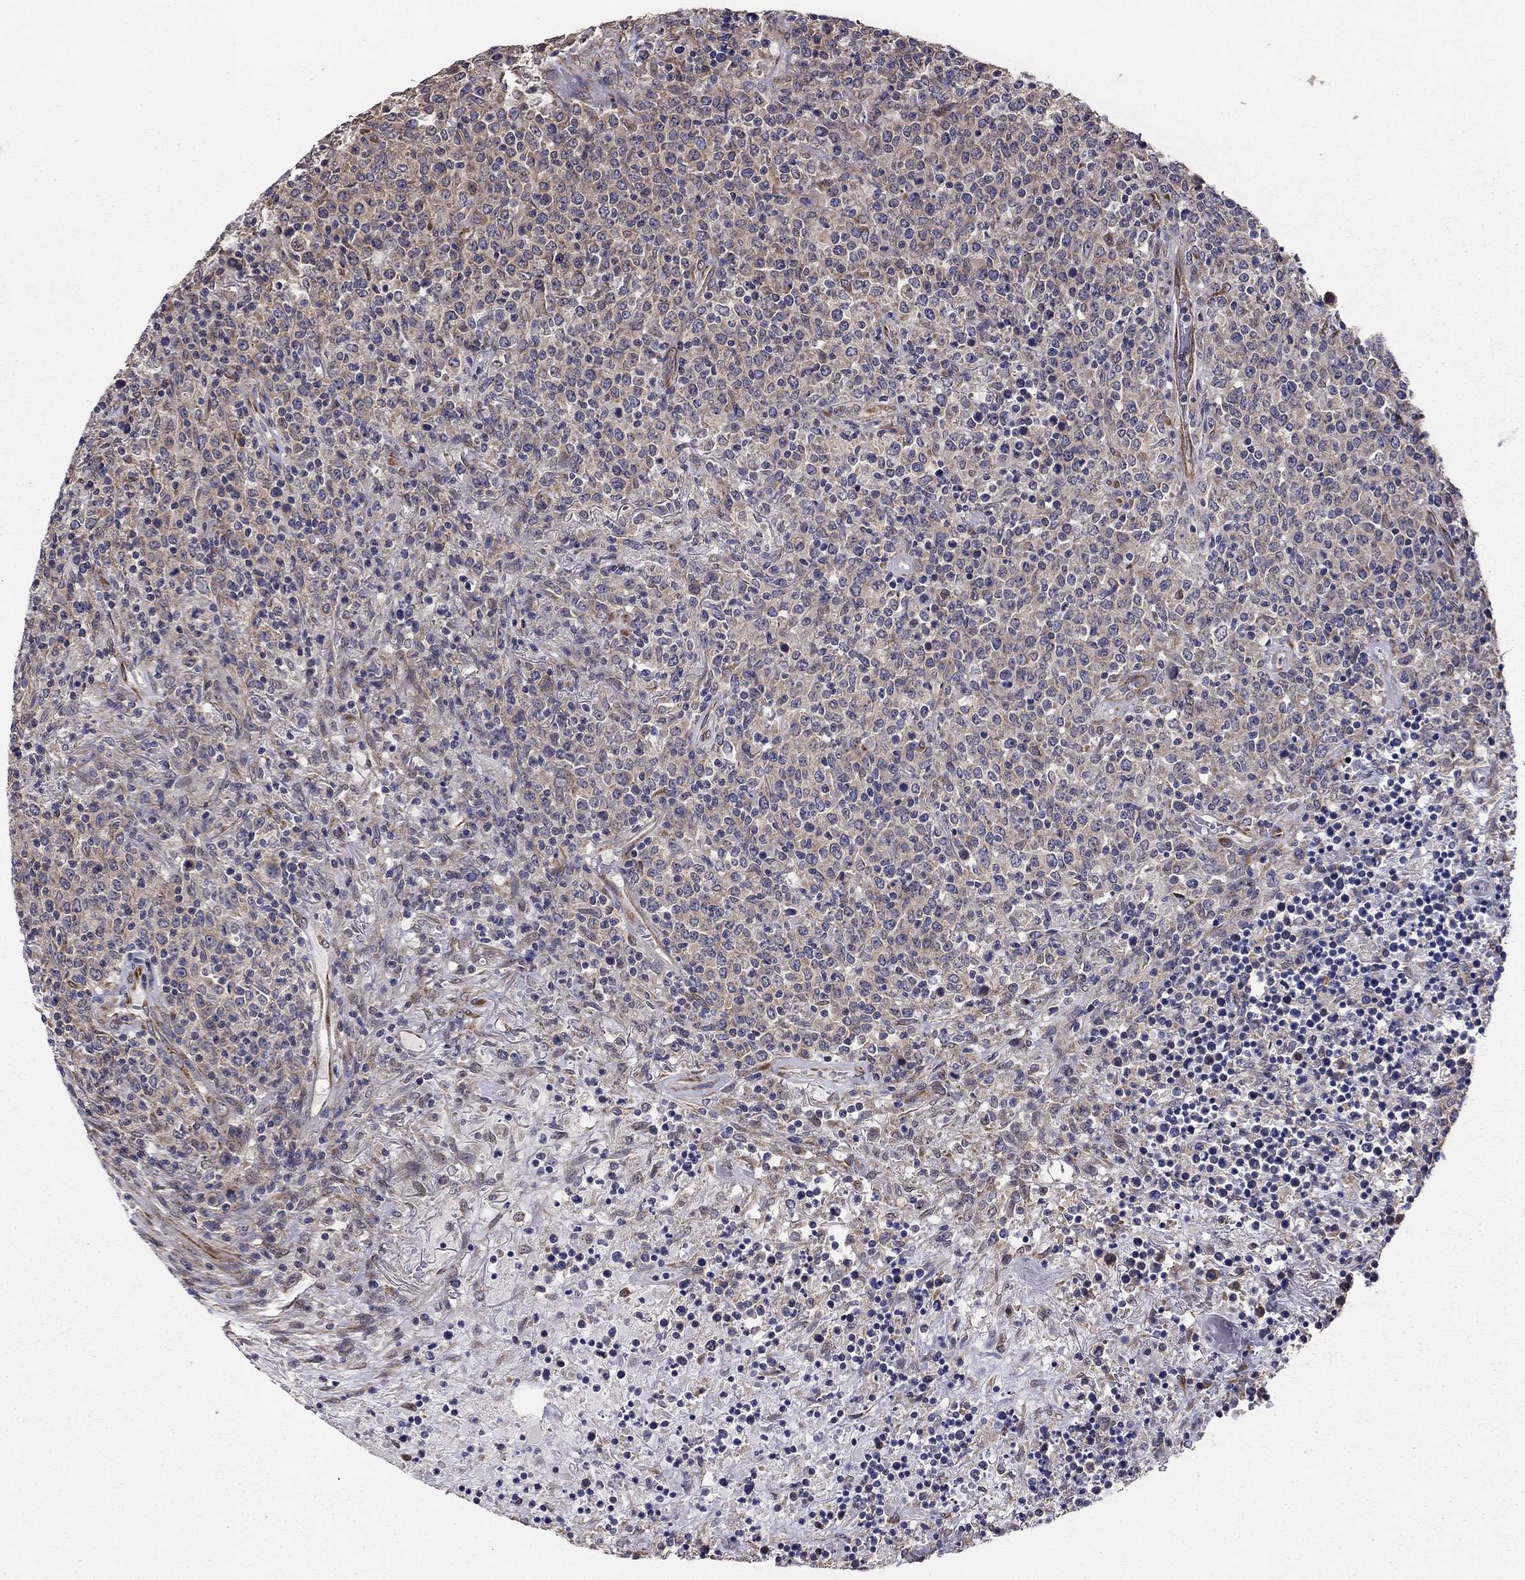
{"staining": {"intensity": "negative", "quantity": "none", "location": "none"}, "tissue": "lymphoma", "cell_type": "Tumor cells", "image_type": "cancer", "snomed": [{"axis": "morphology", "description": "Malignant lymphoma, non-Hodgkin's type, High grade"}, {"axis": "topography", "description": "Lung"}], "caption": "Tumor cells show no significant staining in high-grade malignant lymphoma, non-Hodgkin's type. The staining is performed using DAB (3,3'-diaminobenzidine) brown chromogen with nuclei counter-stained in using hematoxylin.", "gene": "NKIRAS1", "patient": {"sex": "male", "age": 79}}